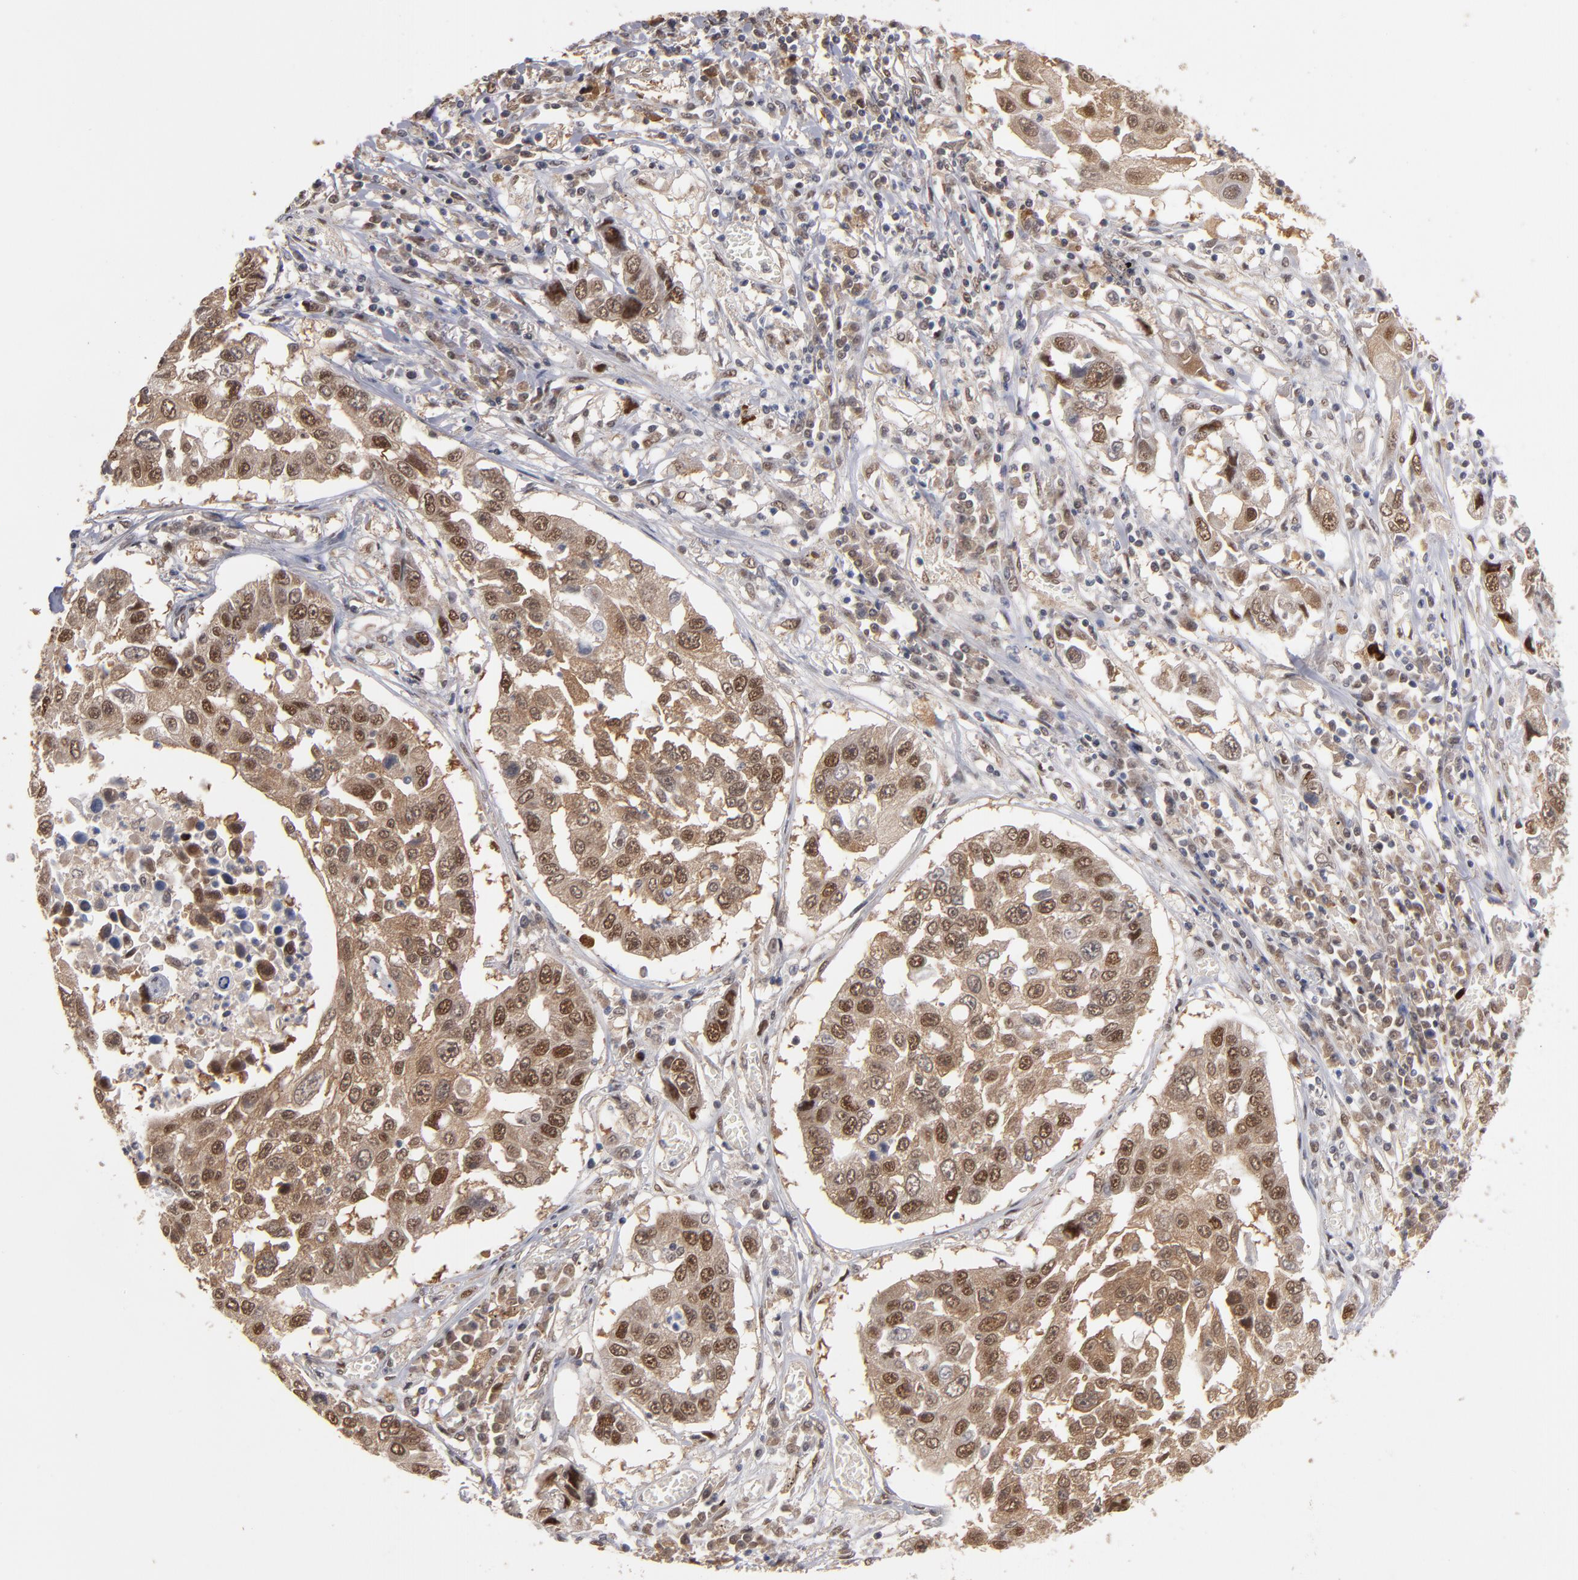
{"staining": {"intensity": "moderate", "quantity": ">75%", "location": "cytoplasmic/membranous,nuclear"}, "tissue": "lung cancer", "cell_type": "Tumor cells", "image_type": "cancer", "snomed": [{"axis": "morphology", "description": "Squamous cell carcinoma, NOS"}, {"axis": "topography", "description": "Lung"}], "caption": "Squamous cell carcinoma (lung) tissue reveals moderate cytoplasmic/membranous and nuclear positivity in approximately >75% of tumor cells", "gene": "HUWE1", "patient": {"sex": "male", "age": 71}}